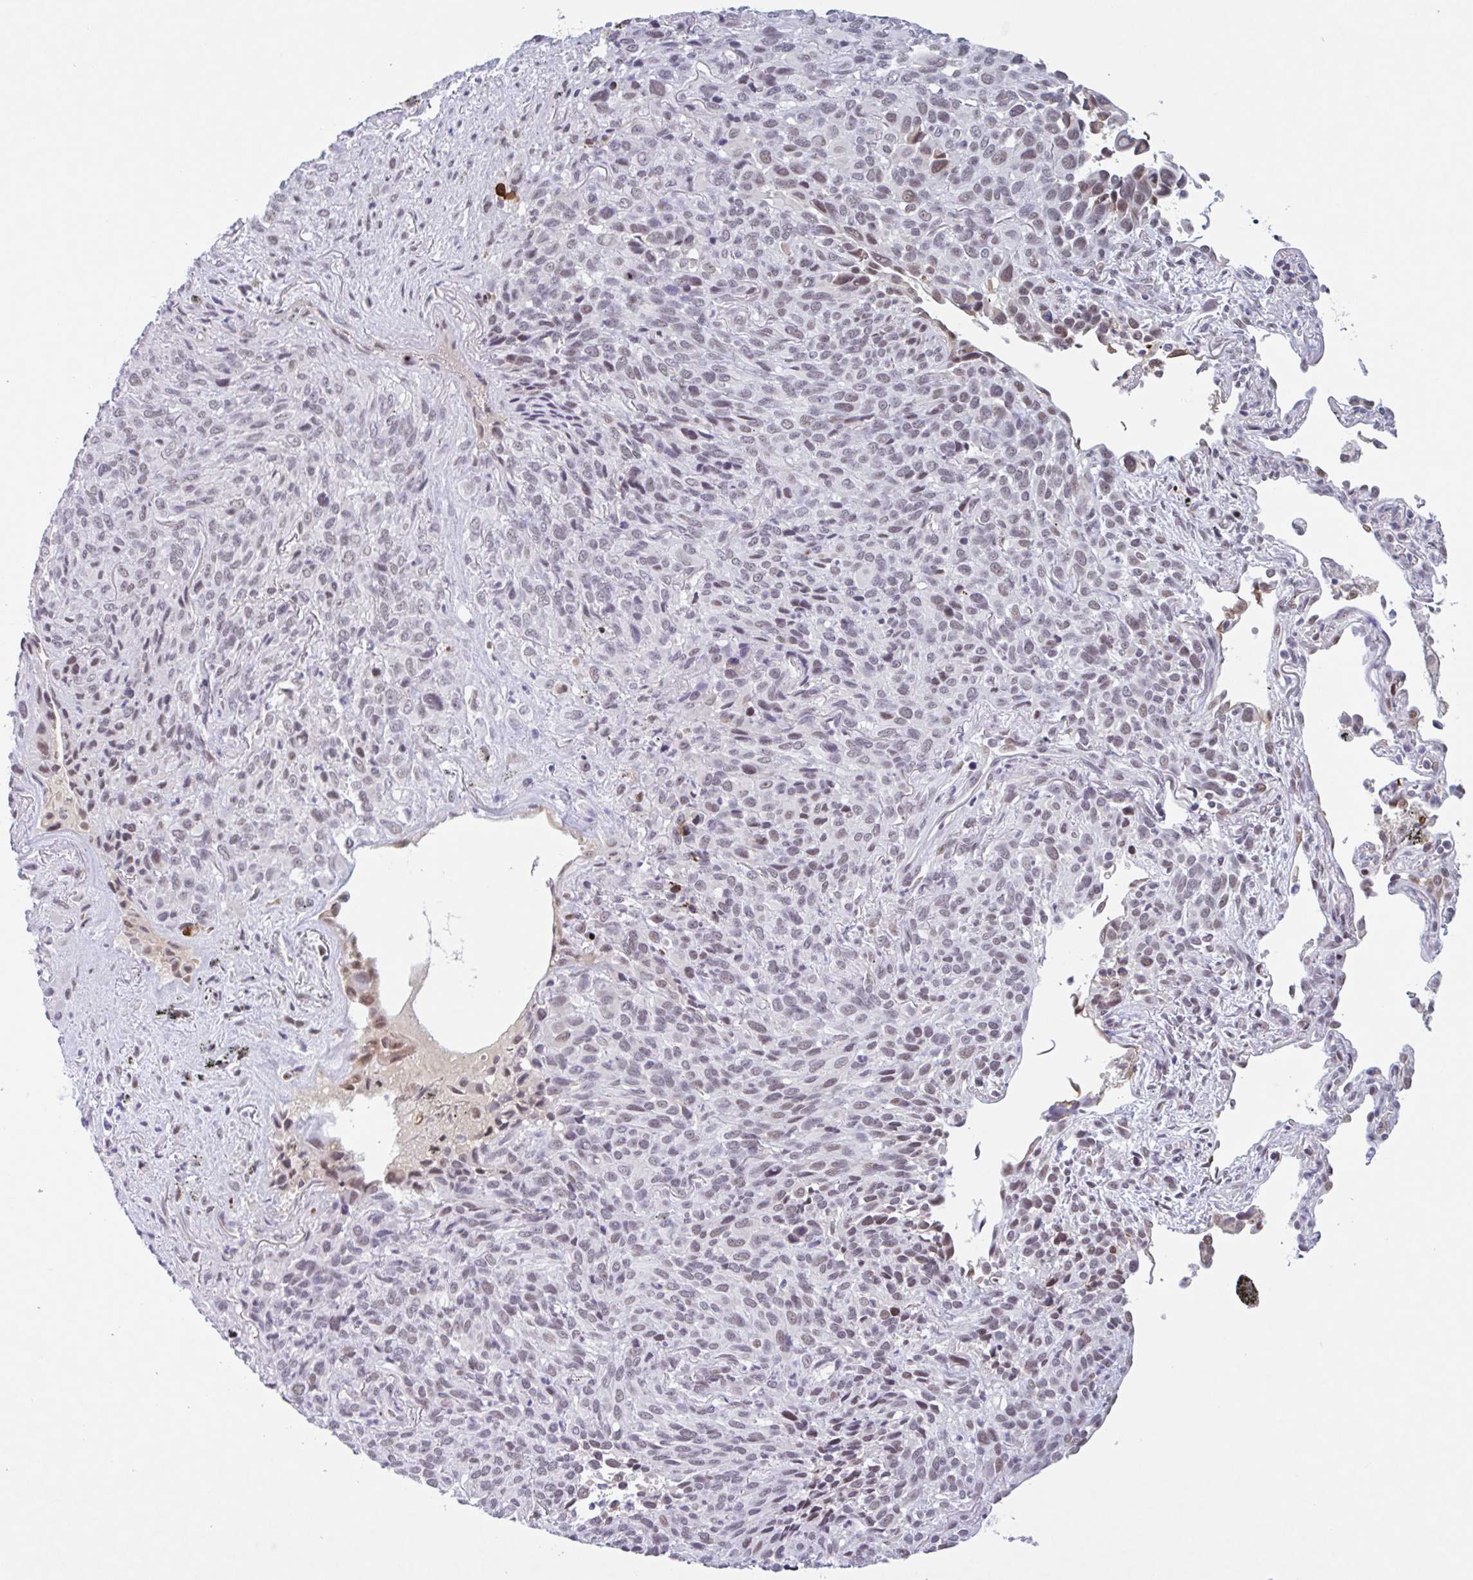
{"staining": {"intensity": "moderate", "quantity": "25%-75%", "location": "nuclear"}, "tissue": "melanoma", "cell_type": "Tumor cells", "image_type": "cancer", "snomed": [{"axis": "morphology", "description": "Malignant melanoma, Metastatic site"}, {"axis": "topography", "description": "Lung"}], "caption": "Malignant melanoma (metastatic site) tissue exhibits moderate nuclear expression in approximately 25%-75% of tumor cells (Stains: DAB in brown, nuclei in blue, Microscopy: brightfield microscopy at high magnification).", "gene": "PLG", "patient": {"sex": "male", "age": 48}}